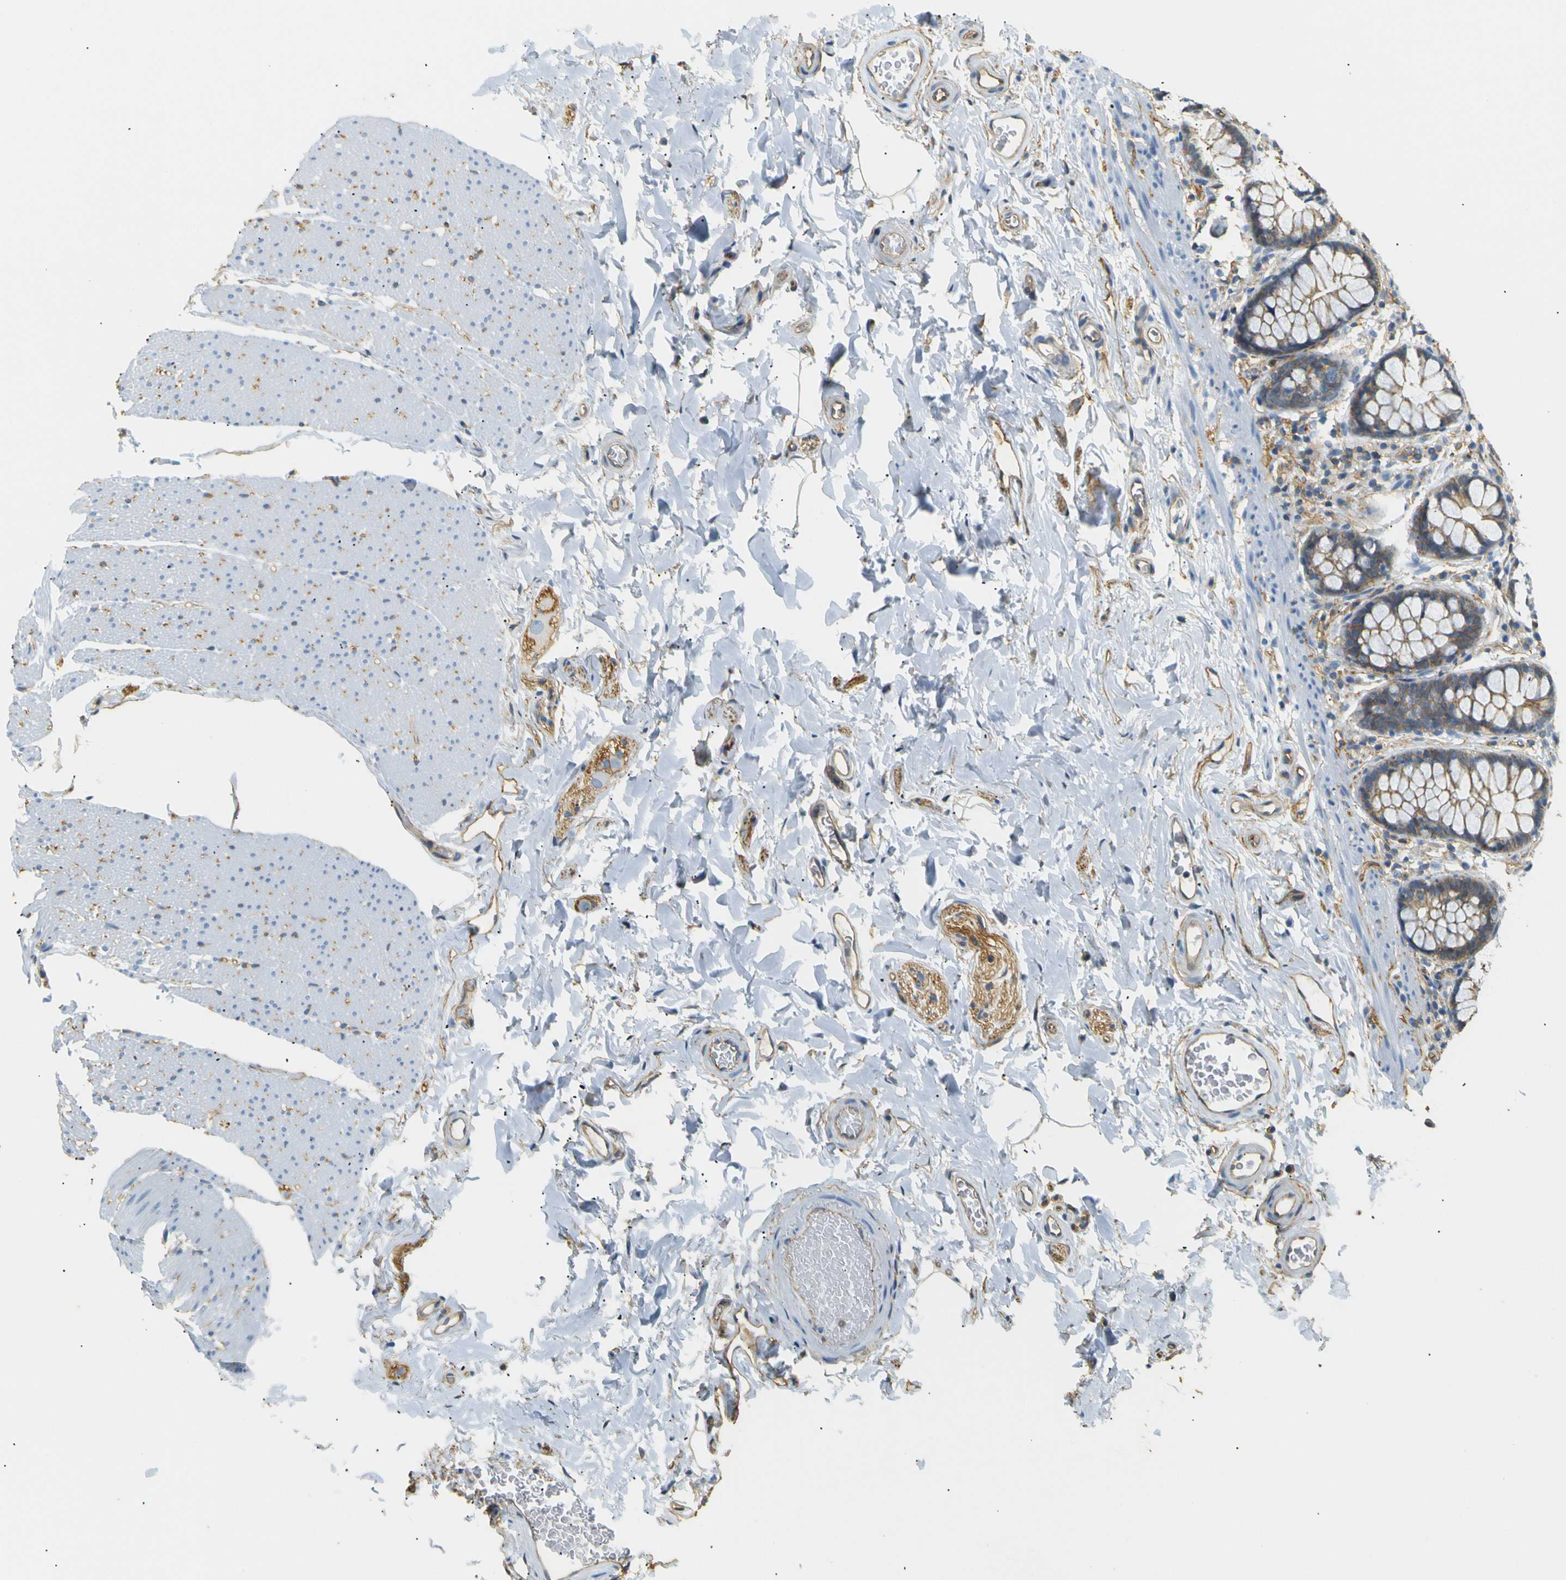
{"staining": {"intensity": "moderate", "quantity": ">75%", "location": "cytoplasmic/membranous"}, "tissue": "colon", "cell_type": "Endothelial cells", "image_type": "normal", "snomed": [{"axis": "morphology", "description": "Normal tissue, NOS"}, {"axis": "topography", "description": "Colon"}], "caption": "DAB immunohistochemical staining of normal human colon shows moderate cytoplasmic/membranous protein expression in approximately >75% of endothelial cells. (Brightfield microscopy of DAB IHC at high magnification).", "gene": "SPTBN1", "patient": {"sex": "female", "age": 80}}